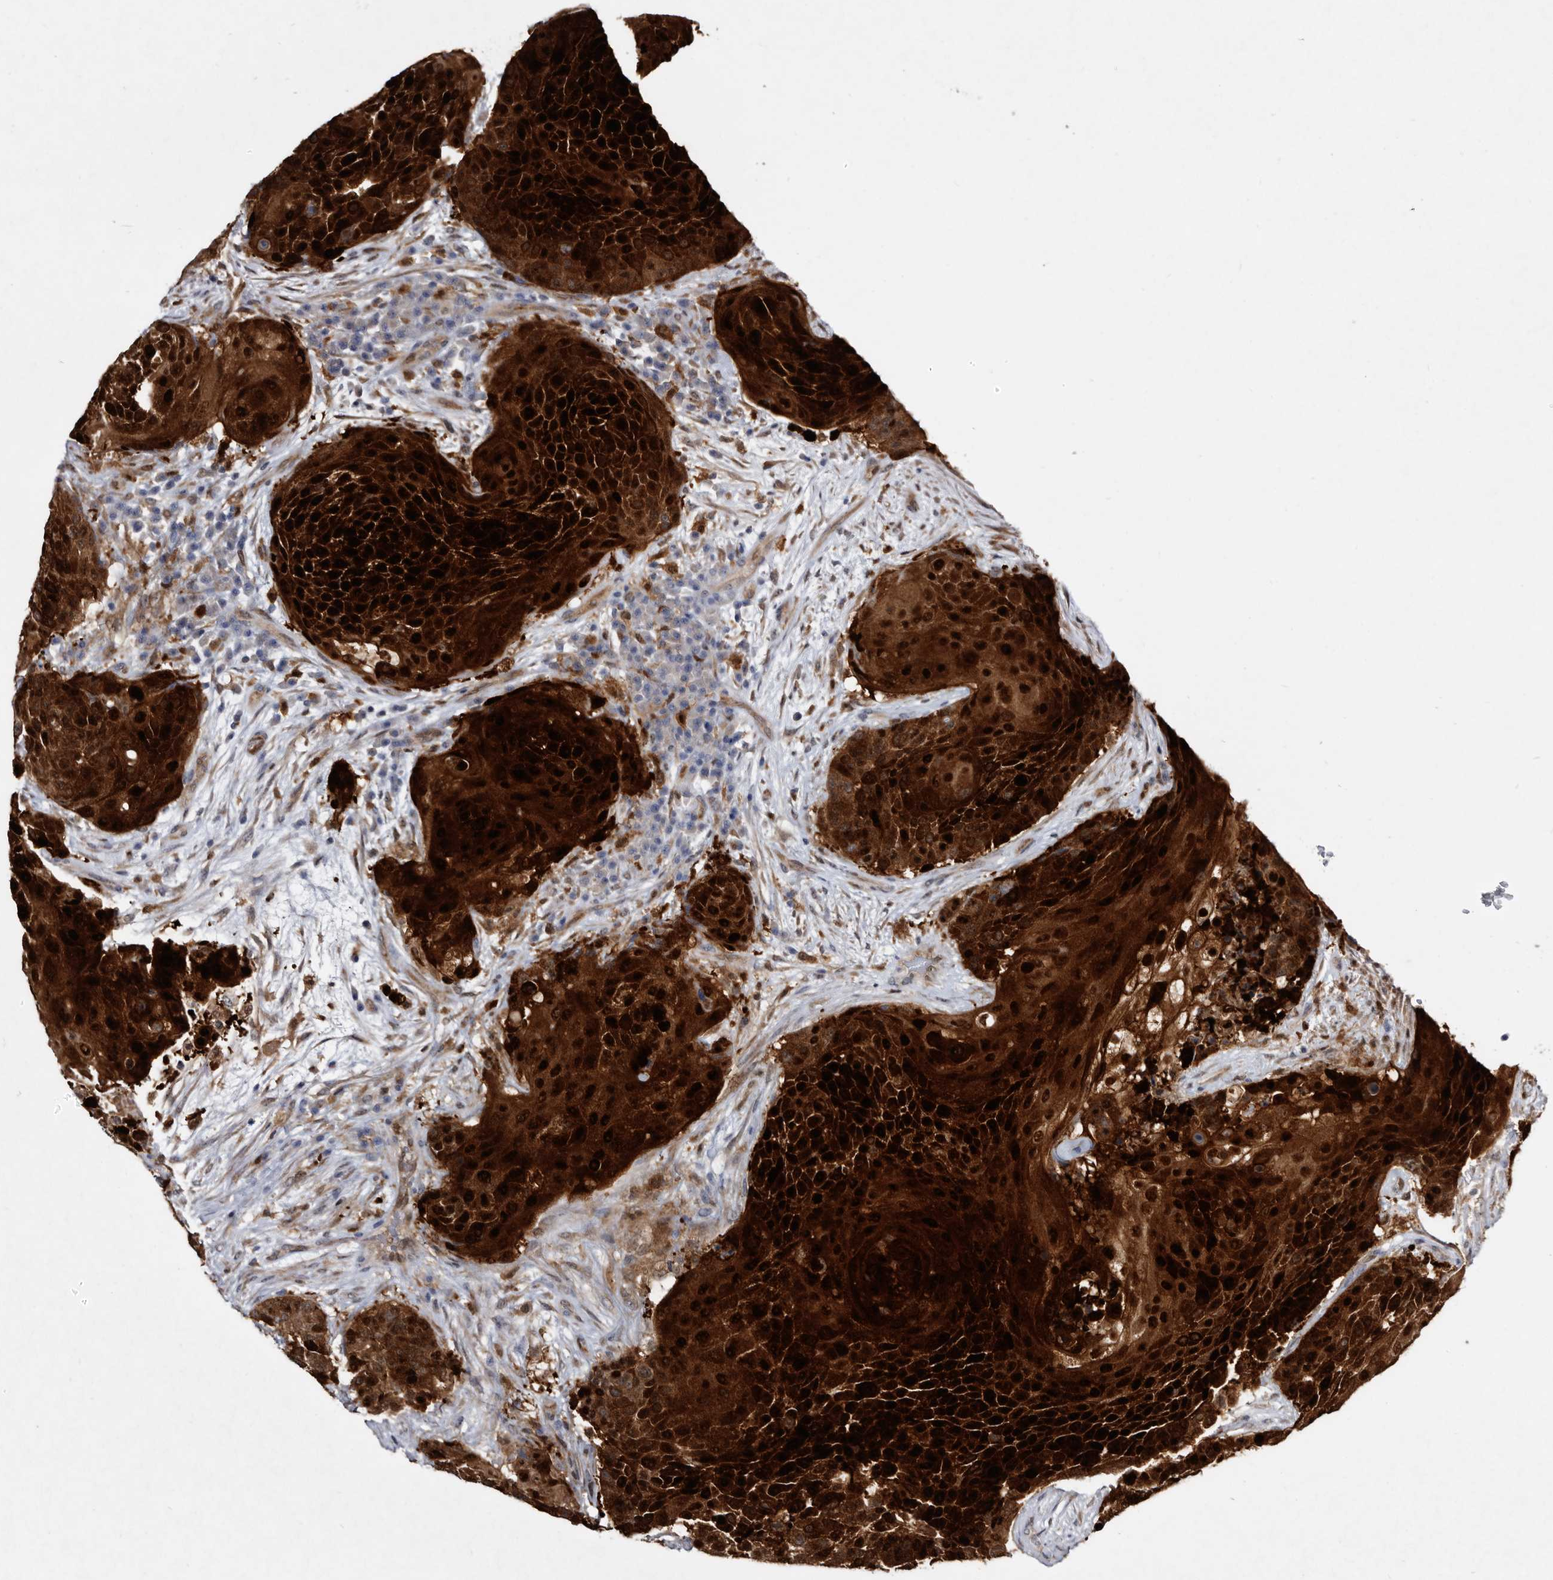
{"staining": {"intensity": "strong", "quantity": ">75%", "location": "cytoplasmic/membranous,nuclear"}, "tissue": "urothelial cancer", "cell_type": "Tumor cells", "image_type": "cancer", "snomed": [{"axis": "morphology", "description": "Urothelial carcinoma, High grade"}, {"axis": "topography", "description": "Urinary bladder"}], "caption": "A photomicrograph showing strong cytoplasmic/membranous and nuclear staining in approximately >75% of tumor cells in urothelial cancer, as visualized by brown immunohistochemical staining.", "gene": "SERPINB8", "patient": {"sex": "female", "age": 63}}